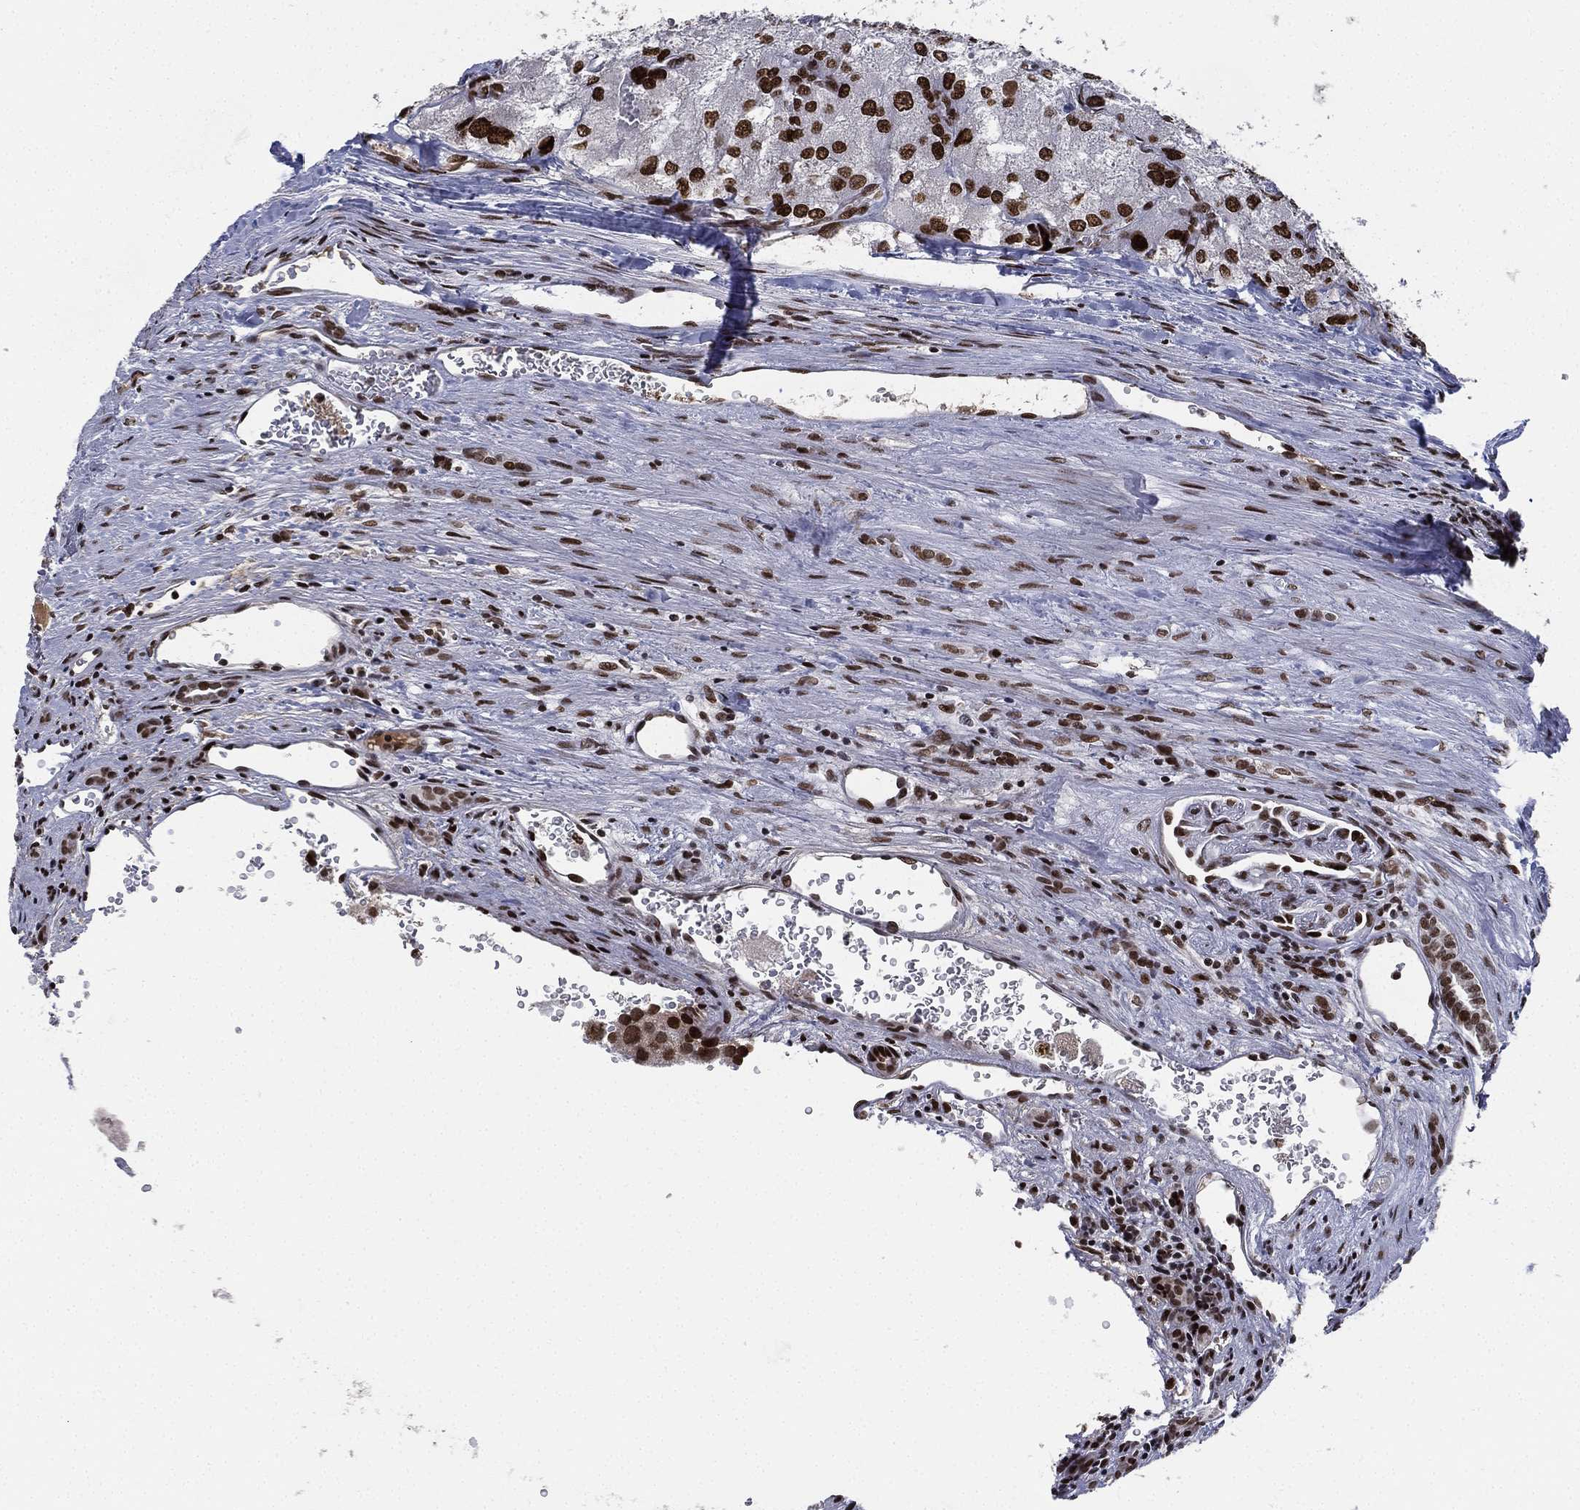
{"staining": {"intensity": "strong", "quantity": ">75%", "location": "nuclear"}, "tissue": "renal cancer", "cell_type": "Tumor cells", "image_type": "cancer", "snomed": [{"axis": "morphology", "description": "Adenocarcinoma, NOS"}, {"axis": "topography", "description": "Kidney"}], "caption": "Renal cancer (adenocarcinoma) was stained to show a protein in brown. There is high levels of strong nuclear positivity in approximately >75% of tumor cells.", "gene": "RTF1", "patient": {"sex": "female", "age": 70}}